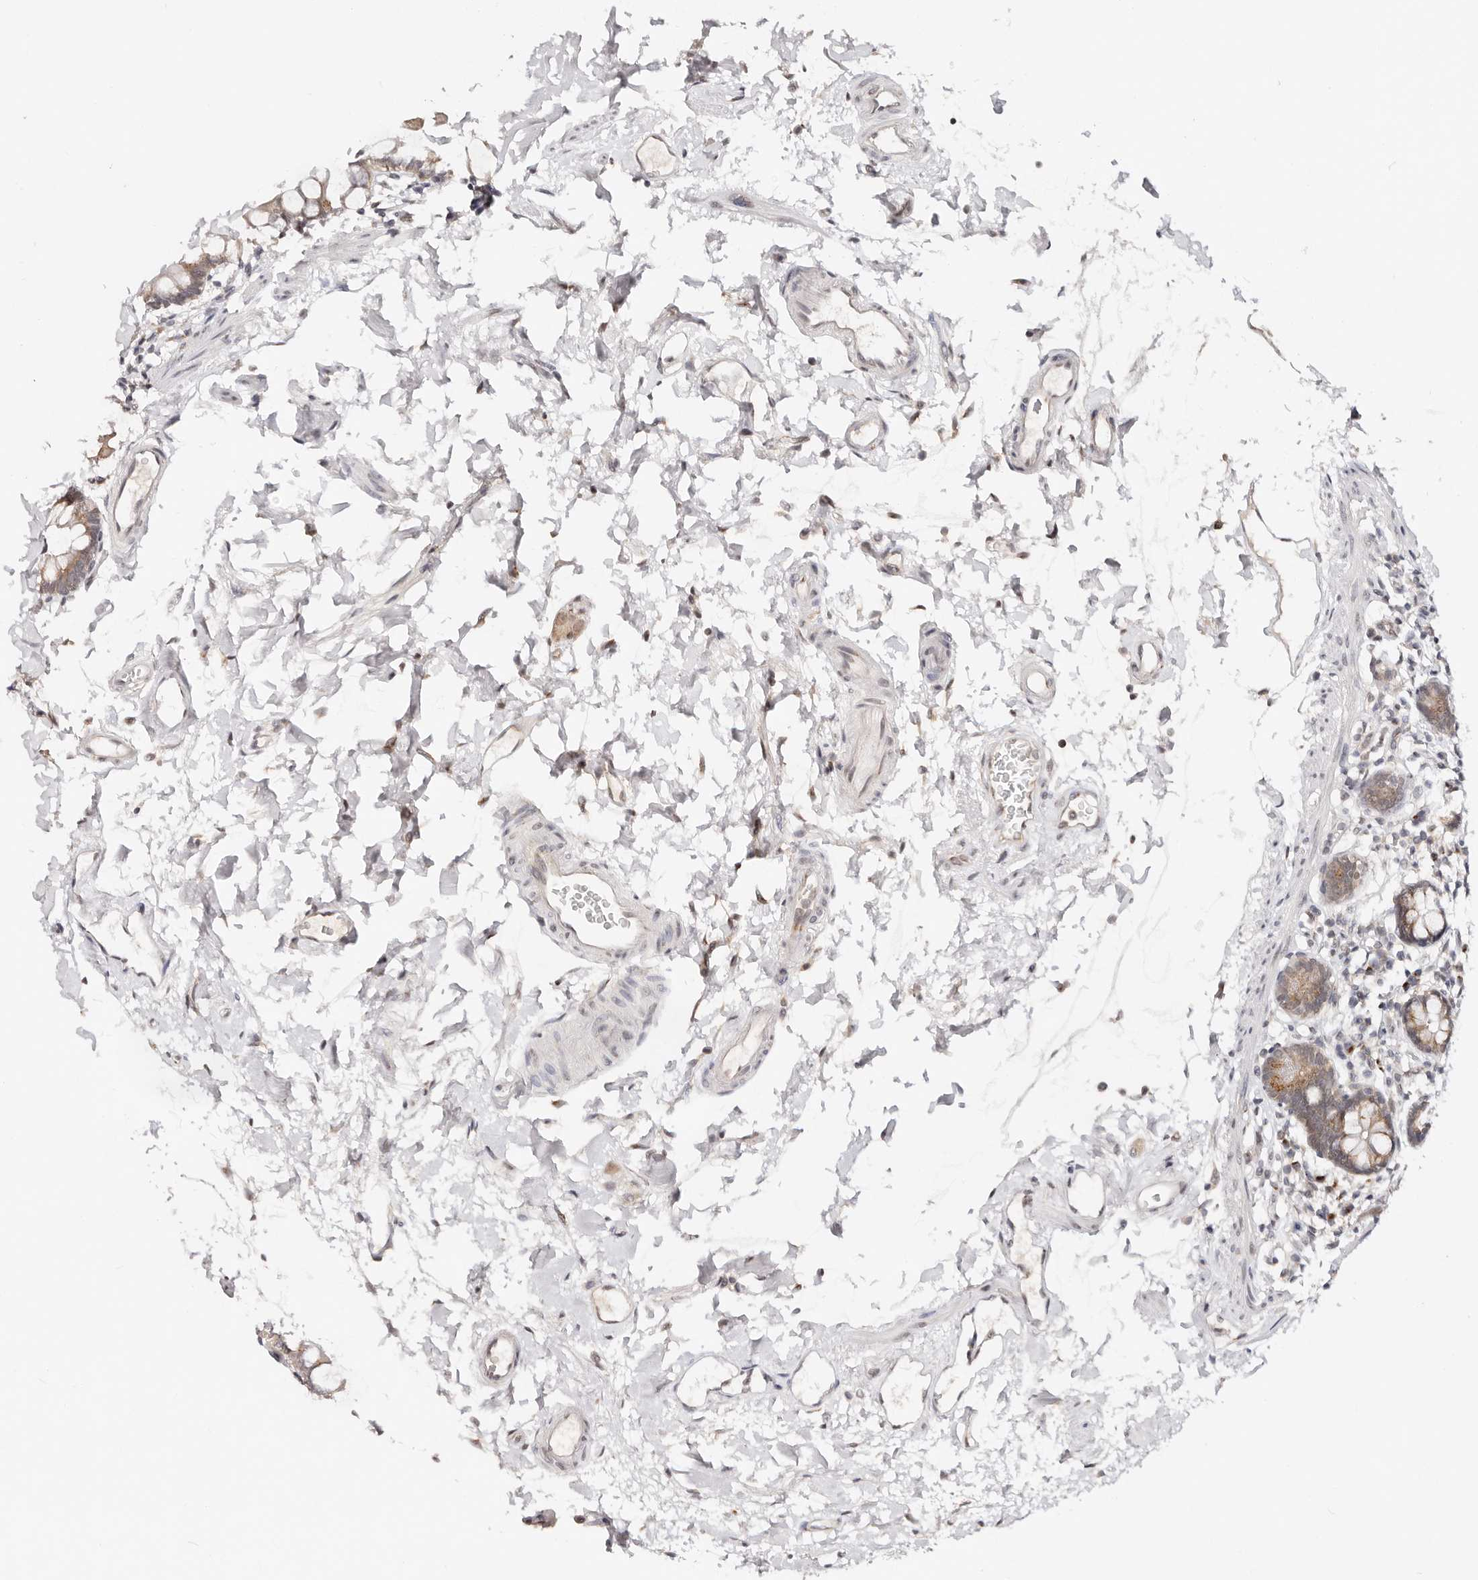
{"staining": {"intensity": "moderate", "quantity": "25%-75%", "location": "cytoplasmic/membranous"}, "tissue": "small intestine", "cell_type": "Glandular cells", "image_type": "normal", "snomed": [{"axis": "morphology", "description": "Normal tissue, NOS"}, {"axis": "topography", "description": "Small intestine"}], "caption": "Protein staining by IHC exhibits moderate cytoplasmic/membranous staining in approximately 25%-75% of glandular cells in unremarkable small intestine. (DAB (3,3'-diaminobenzidine) = brown stain, brightfield microscopy at high magnification).", "gene": "VIPAS39", "patient": {"sex": "female", "age": 84}}